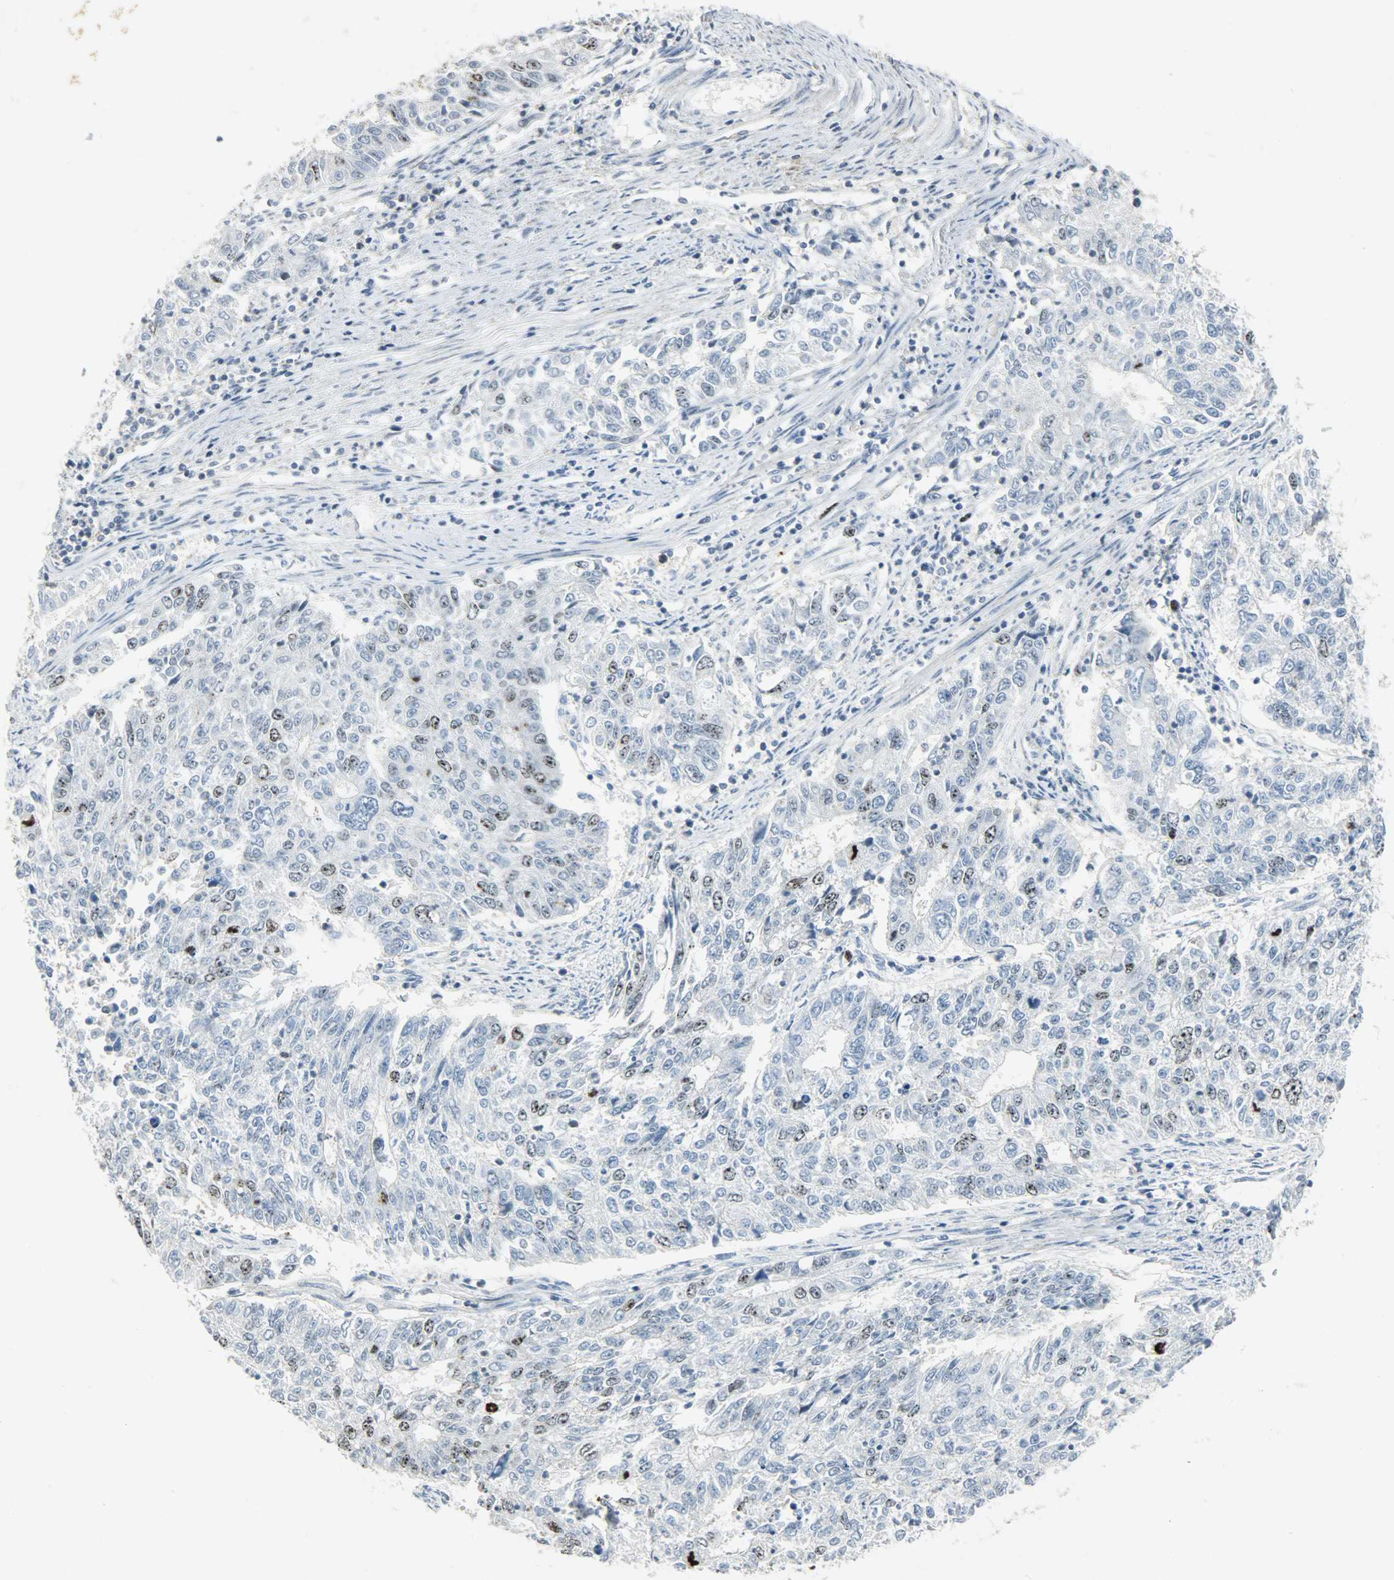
{"staining": {"intensity": "moderate", "quantity": "25%-75%", "location": "nuclear"}, "tissue": "endometrial cancer", "cell_type": "Tumor cells", "image_type": "cancer", "snomed": [{"axis": "morphology", "description": "Adenocarcinoma, NOS"}, {"axis": "topography", "description": "Endometrium"}], "caption": "Immunohistochemical staining of endometrial cancer (adenocarcinoma) displays medium levels of moderate nuclear protein staining in approximately 25%-75% of tumor cells.", "gene": "AURKB", "patient": {"sex": "female", "age": 42}}